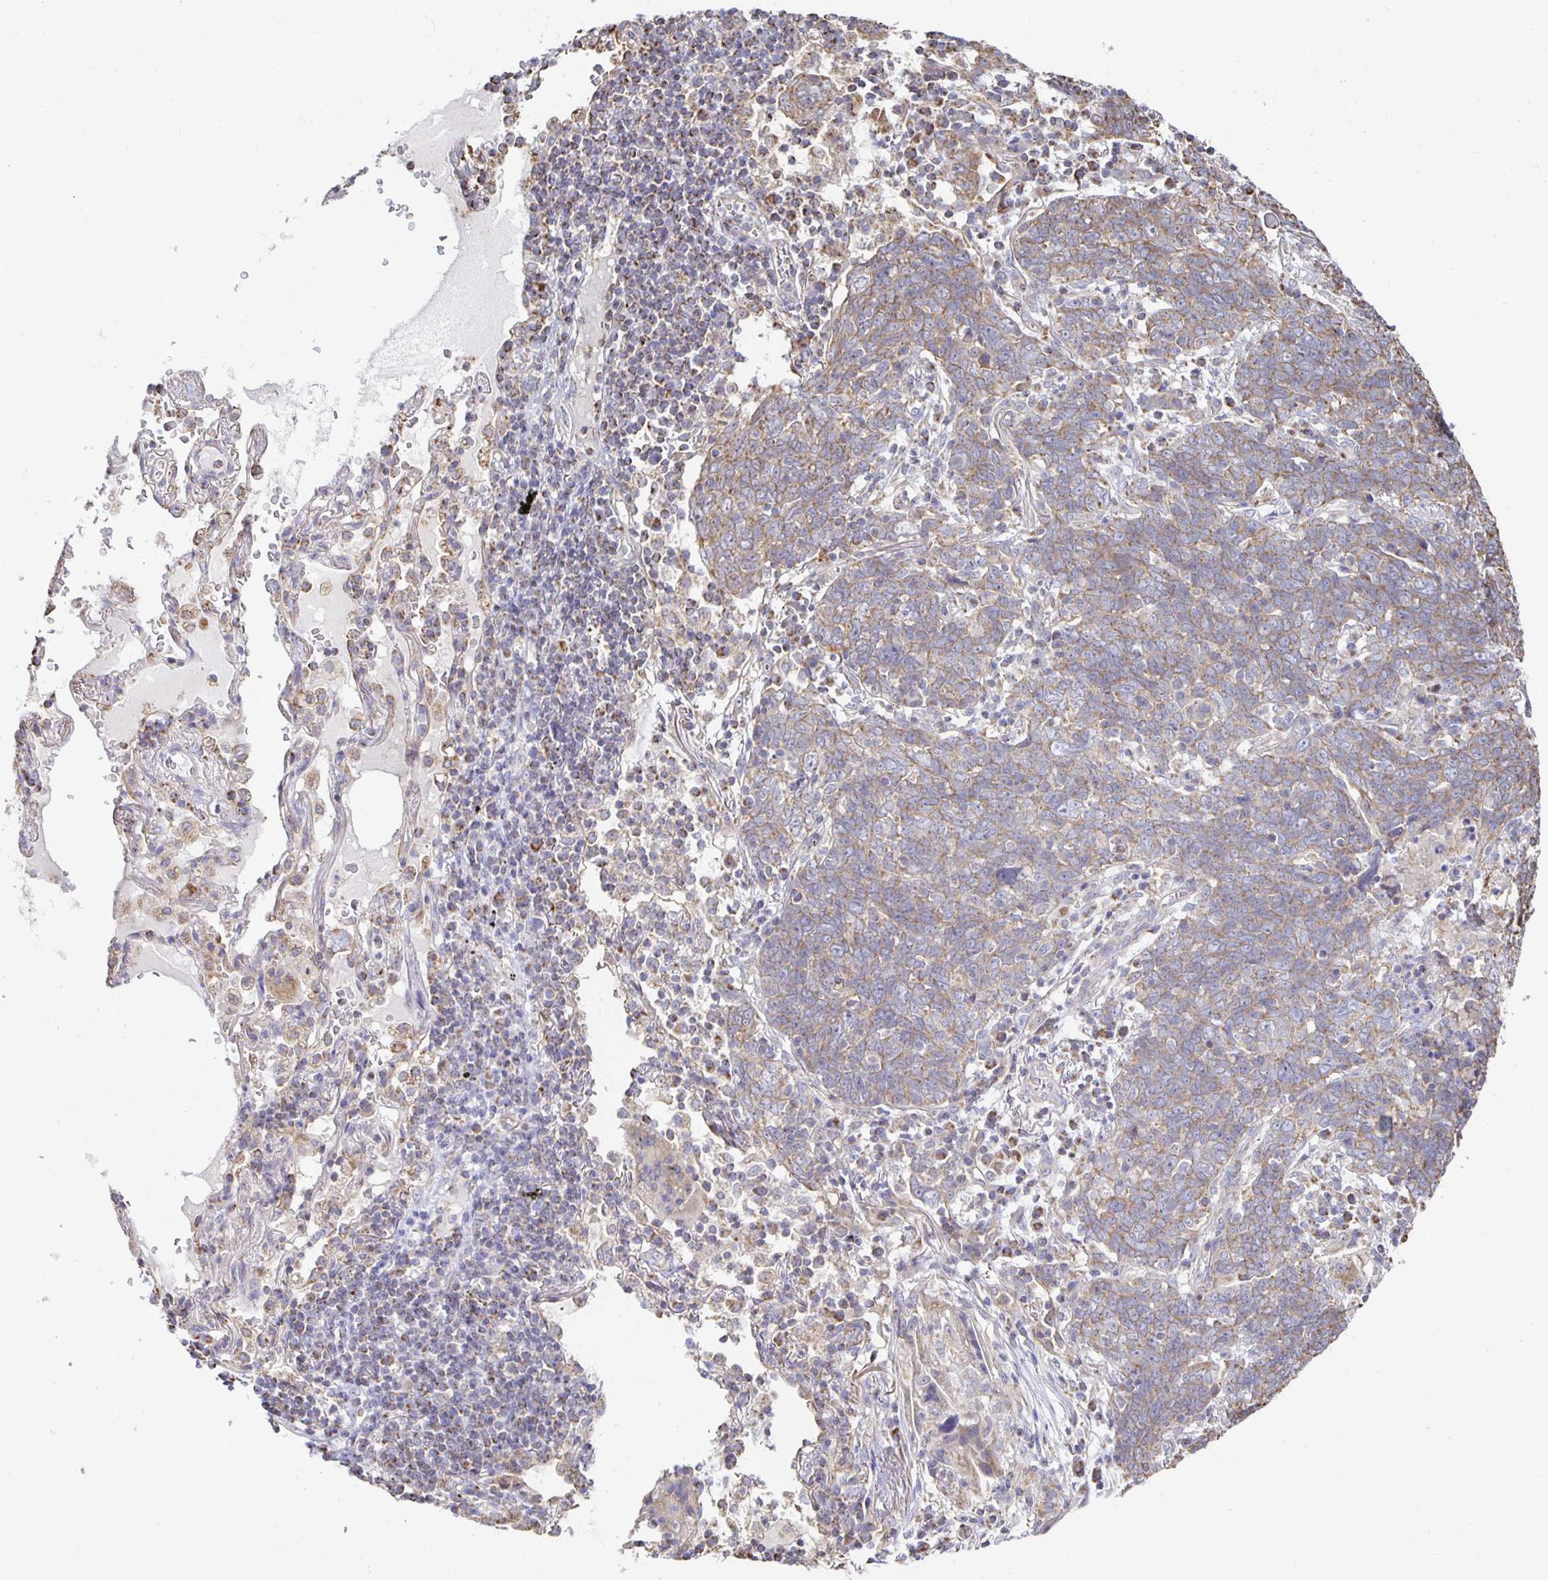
{"staining": {"intensity": "weak", "quantity": "<25%", "location": "cytoplasmic/membranous"}, "tissue": "lung cancer", "cell_type": "Tumor cells", "image_type": "cancer", "snomed": [{"axis": "morphology", "description": "Squamous cell carcinoma, NOS"}, {"axis": "topography", "description": "Lung"}], "caption": "Immunohistochemistry histopathology image of neoplastic tissue: human lung cancer (squamous cell carcinoma) stained with DAB displays no significant protein positivity in tumor cells.", "gene": "NKX2-8", "patient": {"sex": "female", "age": 72}}